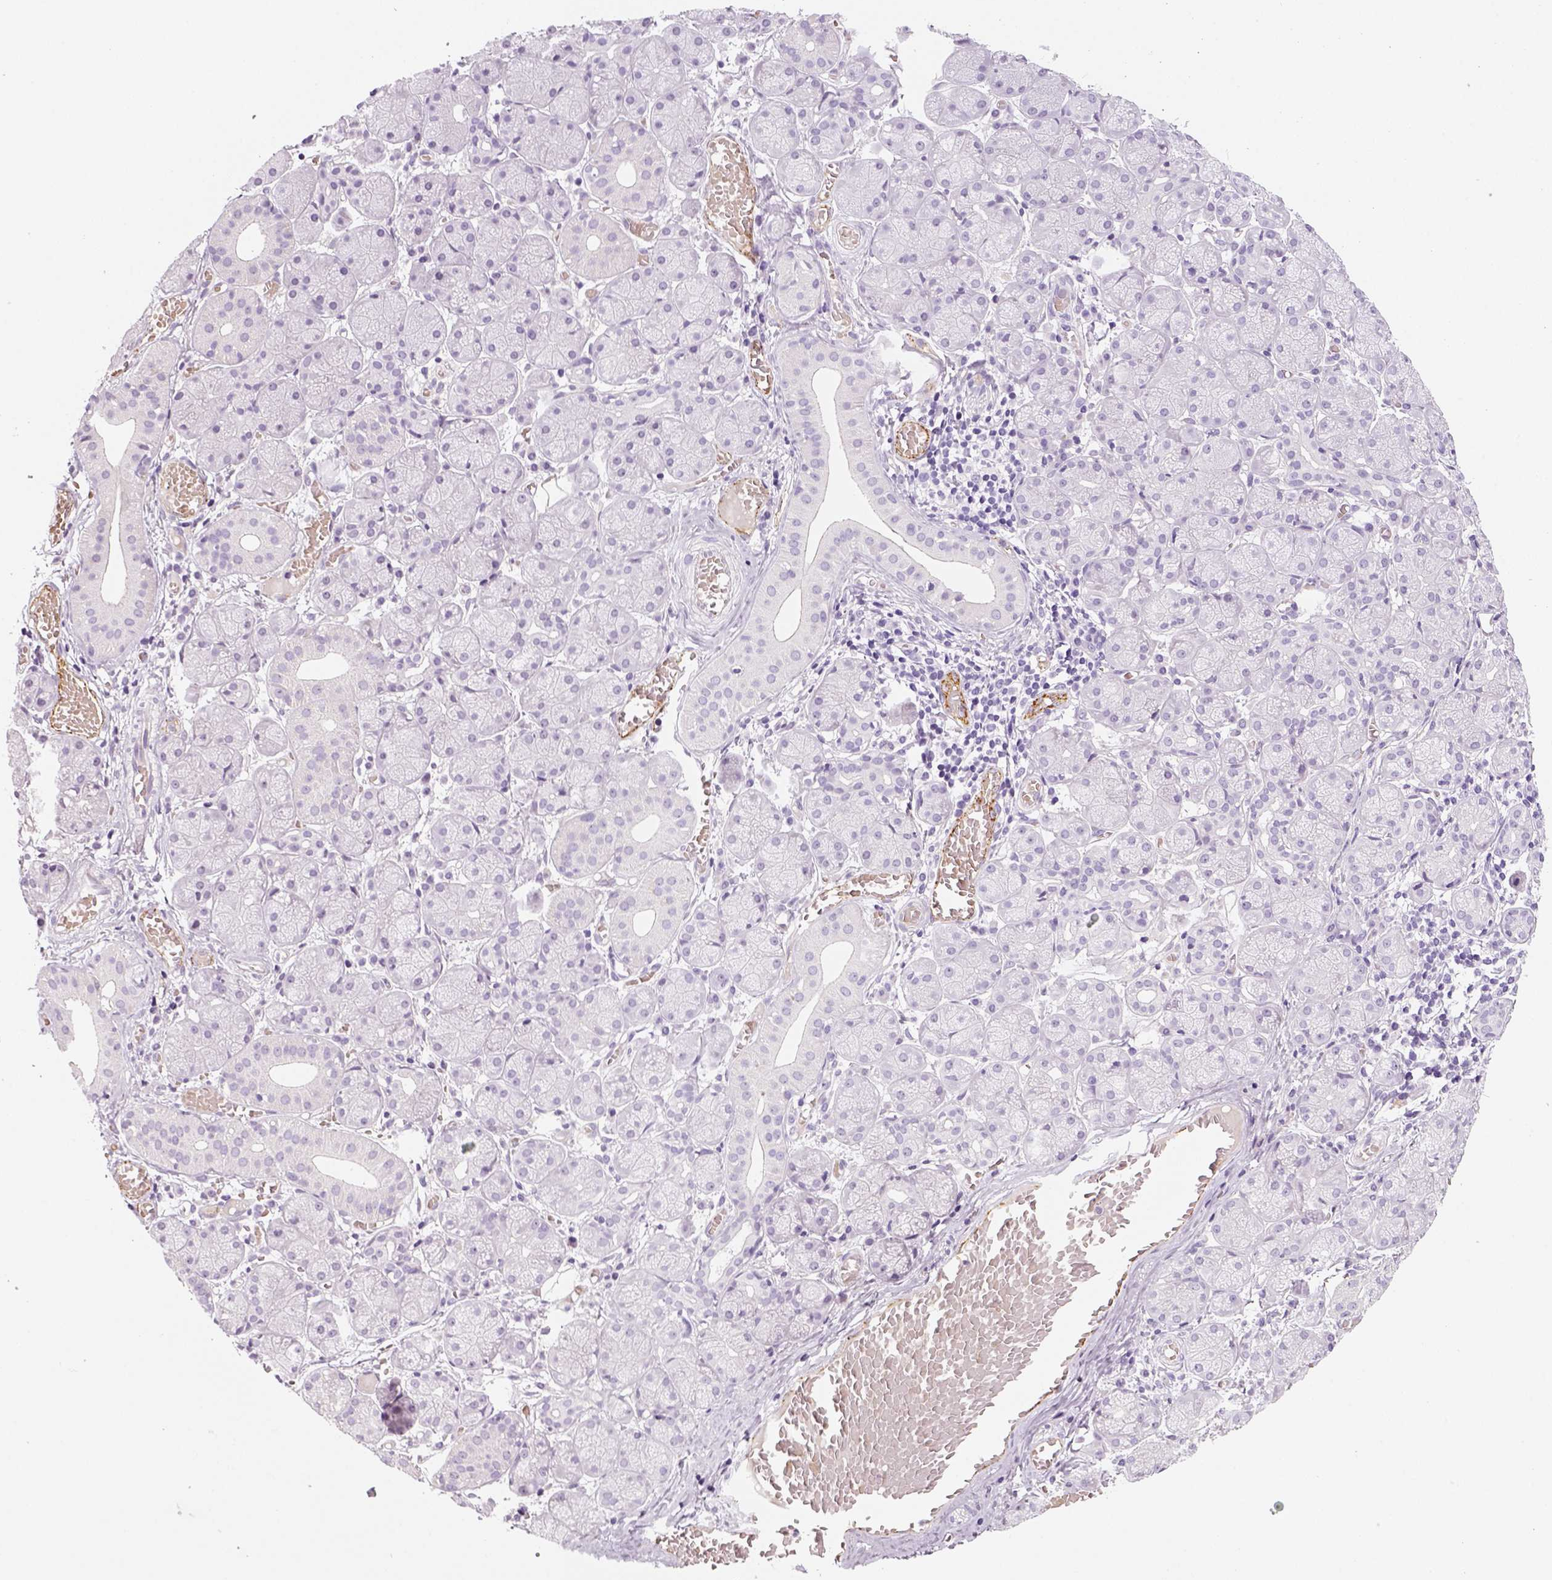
{"staining": {"intensity": "negative", "quantity": "none", "location": "none"}, "tissue": "salivary gland", "cell_type": "Glandular cells", "image_type": "normal", "snomed": [{"axis": "morphology", "description": "Normal tissue, NOS"}, {"axis": "topography", "description": "Salivary gland"}, {"axis": "topography", "description": "Peripheral nerve tissue"}], "caption": "Immunohistochemistry histopathology image of unremarkable salivary gland: human salivary gland stained with DAB exhibits no significant protein positivity in glandular cells. (Stains: DAB immunohistochemistry with hematoxylin counter stain, Microscopy: brightfield microscopy at high magnification).", "gene": "ENSG00000250349", "patient": {"sex": "female", "age": 24}}